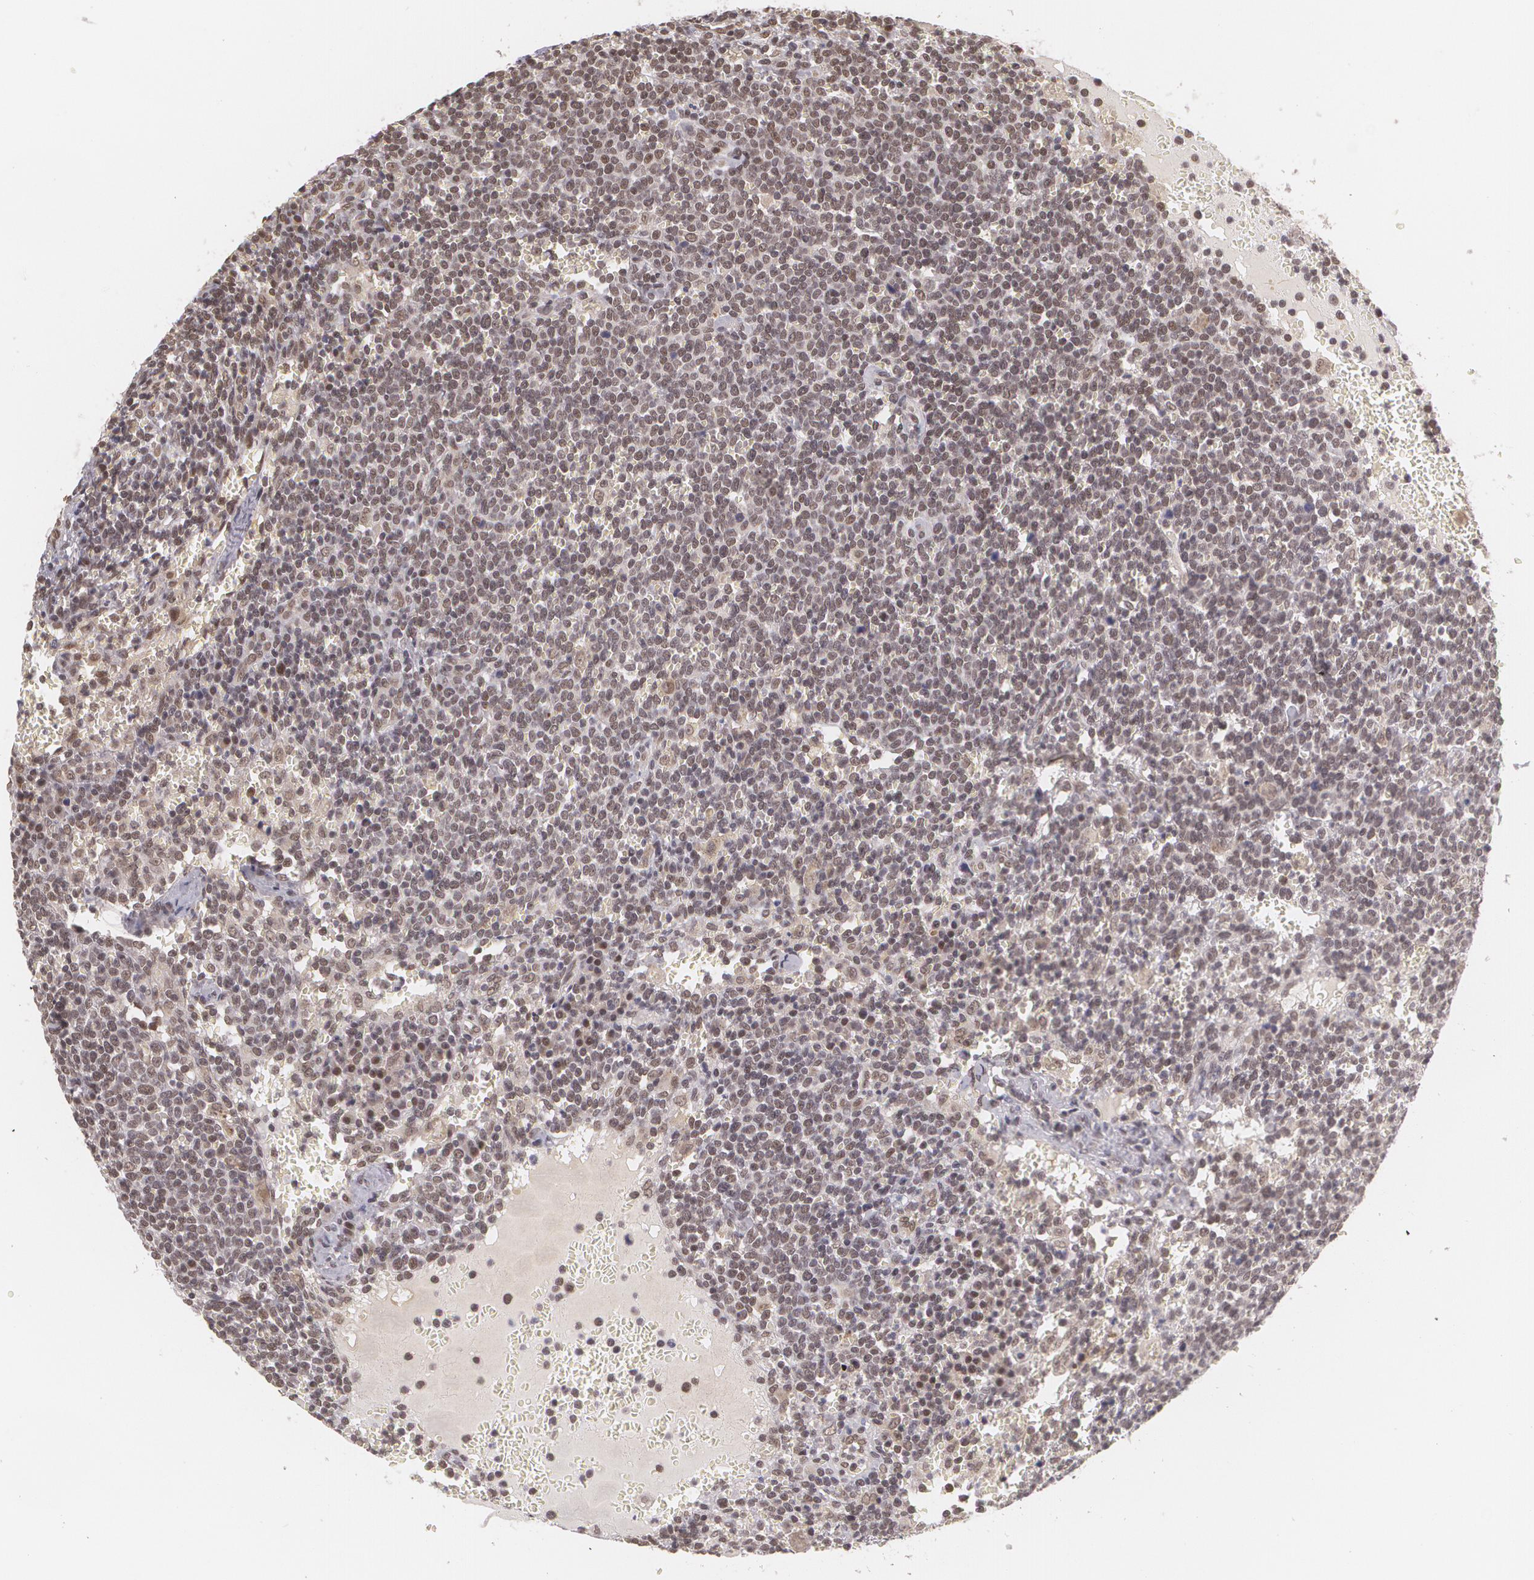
{"staining": {"intensity": "weak", "quantity": "25%-75%", "location": "nuclear"}, "tissue": "lymphoma", "cell_type": "Tumor cells", "image_type": "cancer", "snomed": [{"axis": "morphology", "description": "Malignant lymphoma, non-Hodgkin's type, High grade"}, {"axis": "topography", "description": "Lymph node"}], "caption": "Human high-grade malignant lymphoma, non-Hodgkin's type stained for a protein (brown) demonstrates weak nuclear positive staining in approximately 25%-75% of tumor cells.", "gene": "ALX1", "patient": {"sex": "female", "age": 76}}